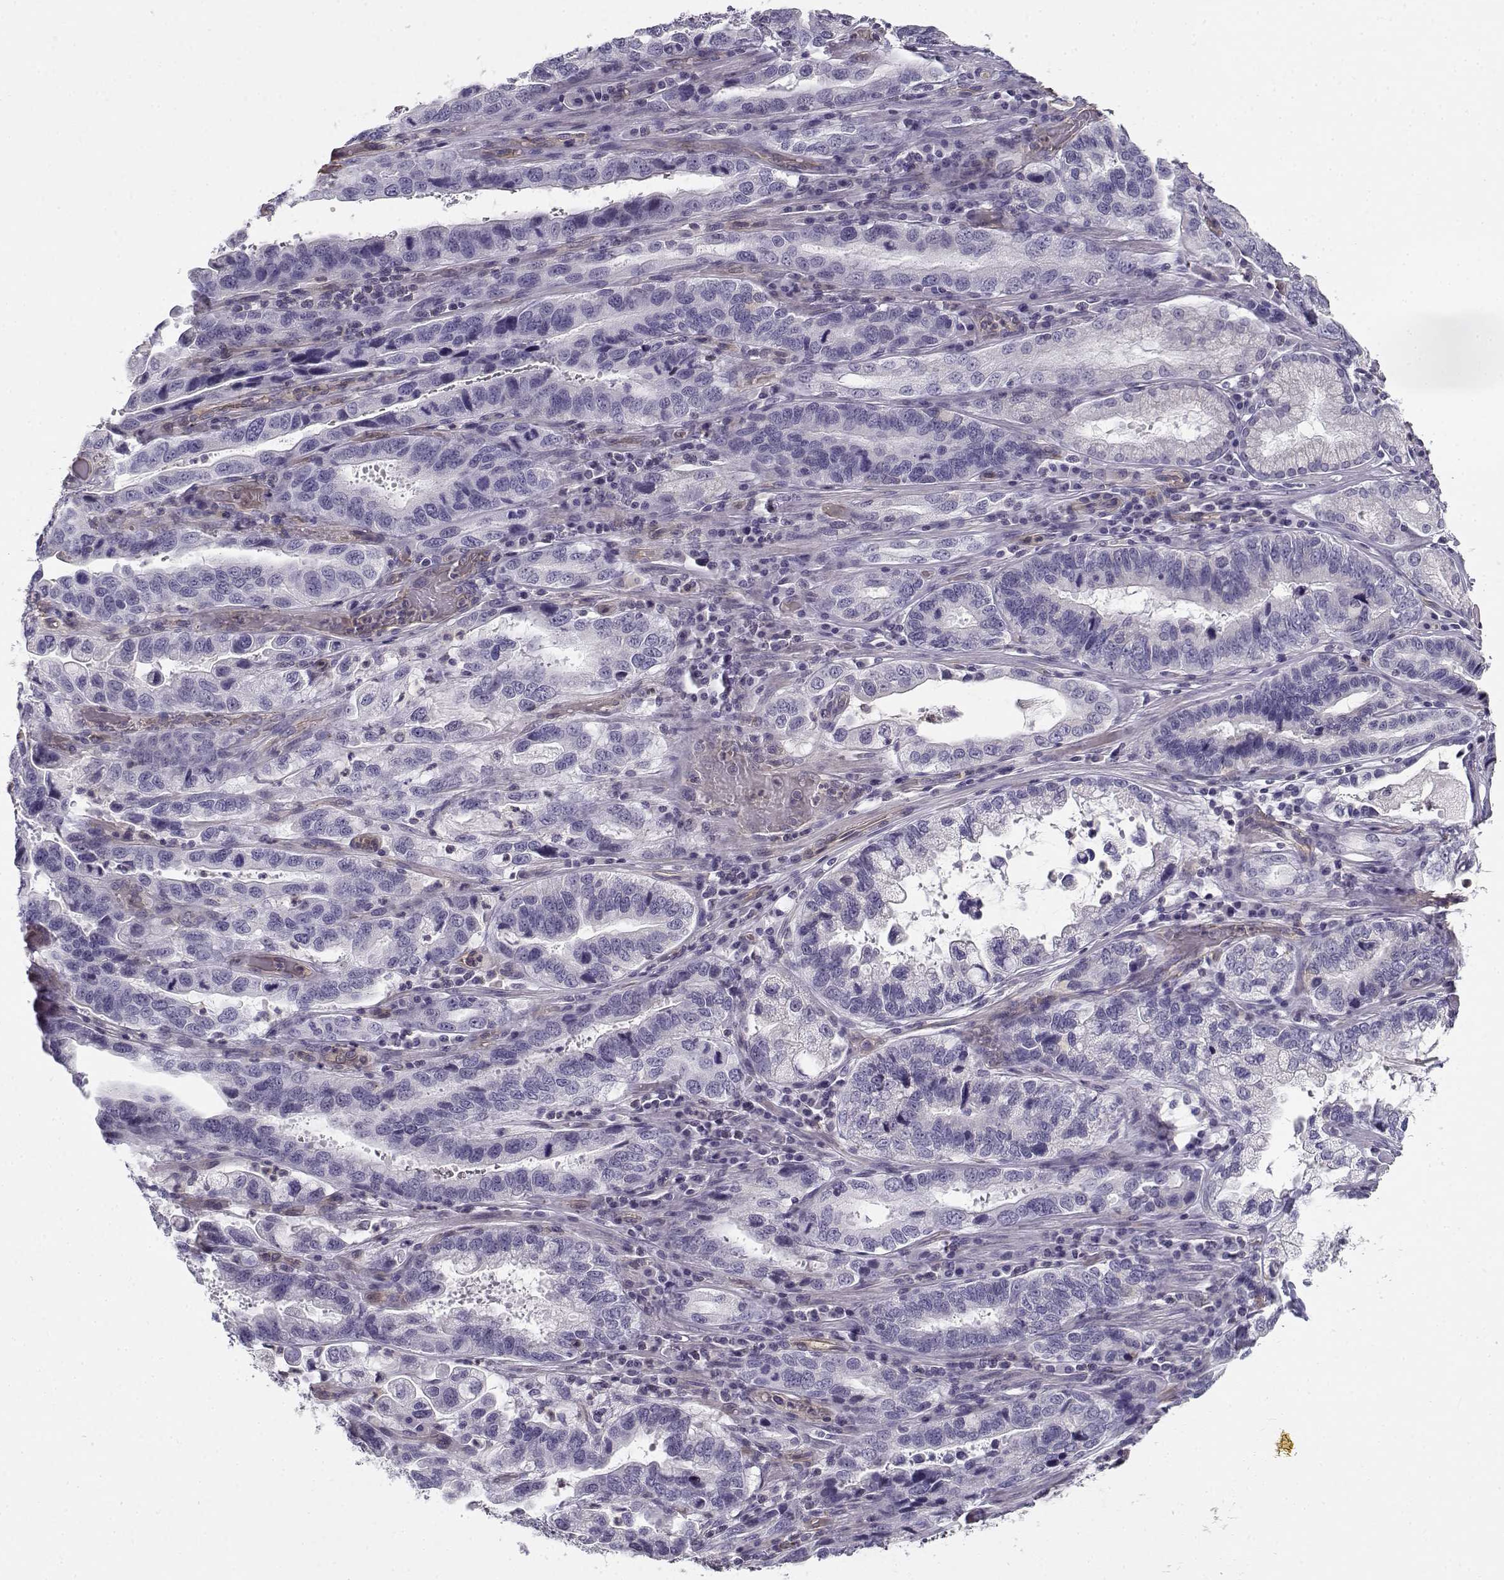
{"staining": {"intensity": "negative", "quantity": "none", "location": "none"}, "tissue": "stomach cancer", "cell_type": "Tumor cells", "image_type": "cancer", "snomed": [{"axis": "morphology", "description": "Adenocarcinoma, NOS"}, {"axis": "topography", "description": "Stomach, lower"}], "caption": "DAB (3,3'-diaminobenzidine) immunohistochemical staining of human stomach adenocarcinoma demonstrates no significant staining in tumor cells.", "gene": "MYO1A", "patient": {"sex": "female", "age": 76}}